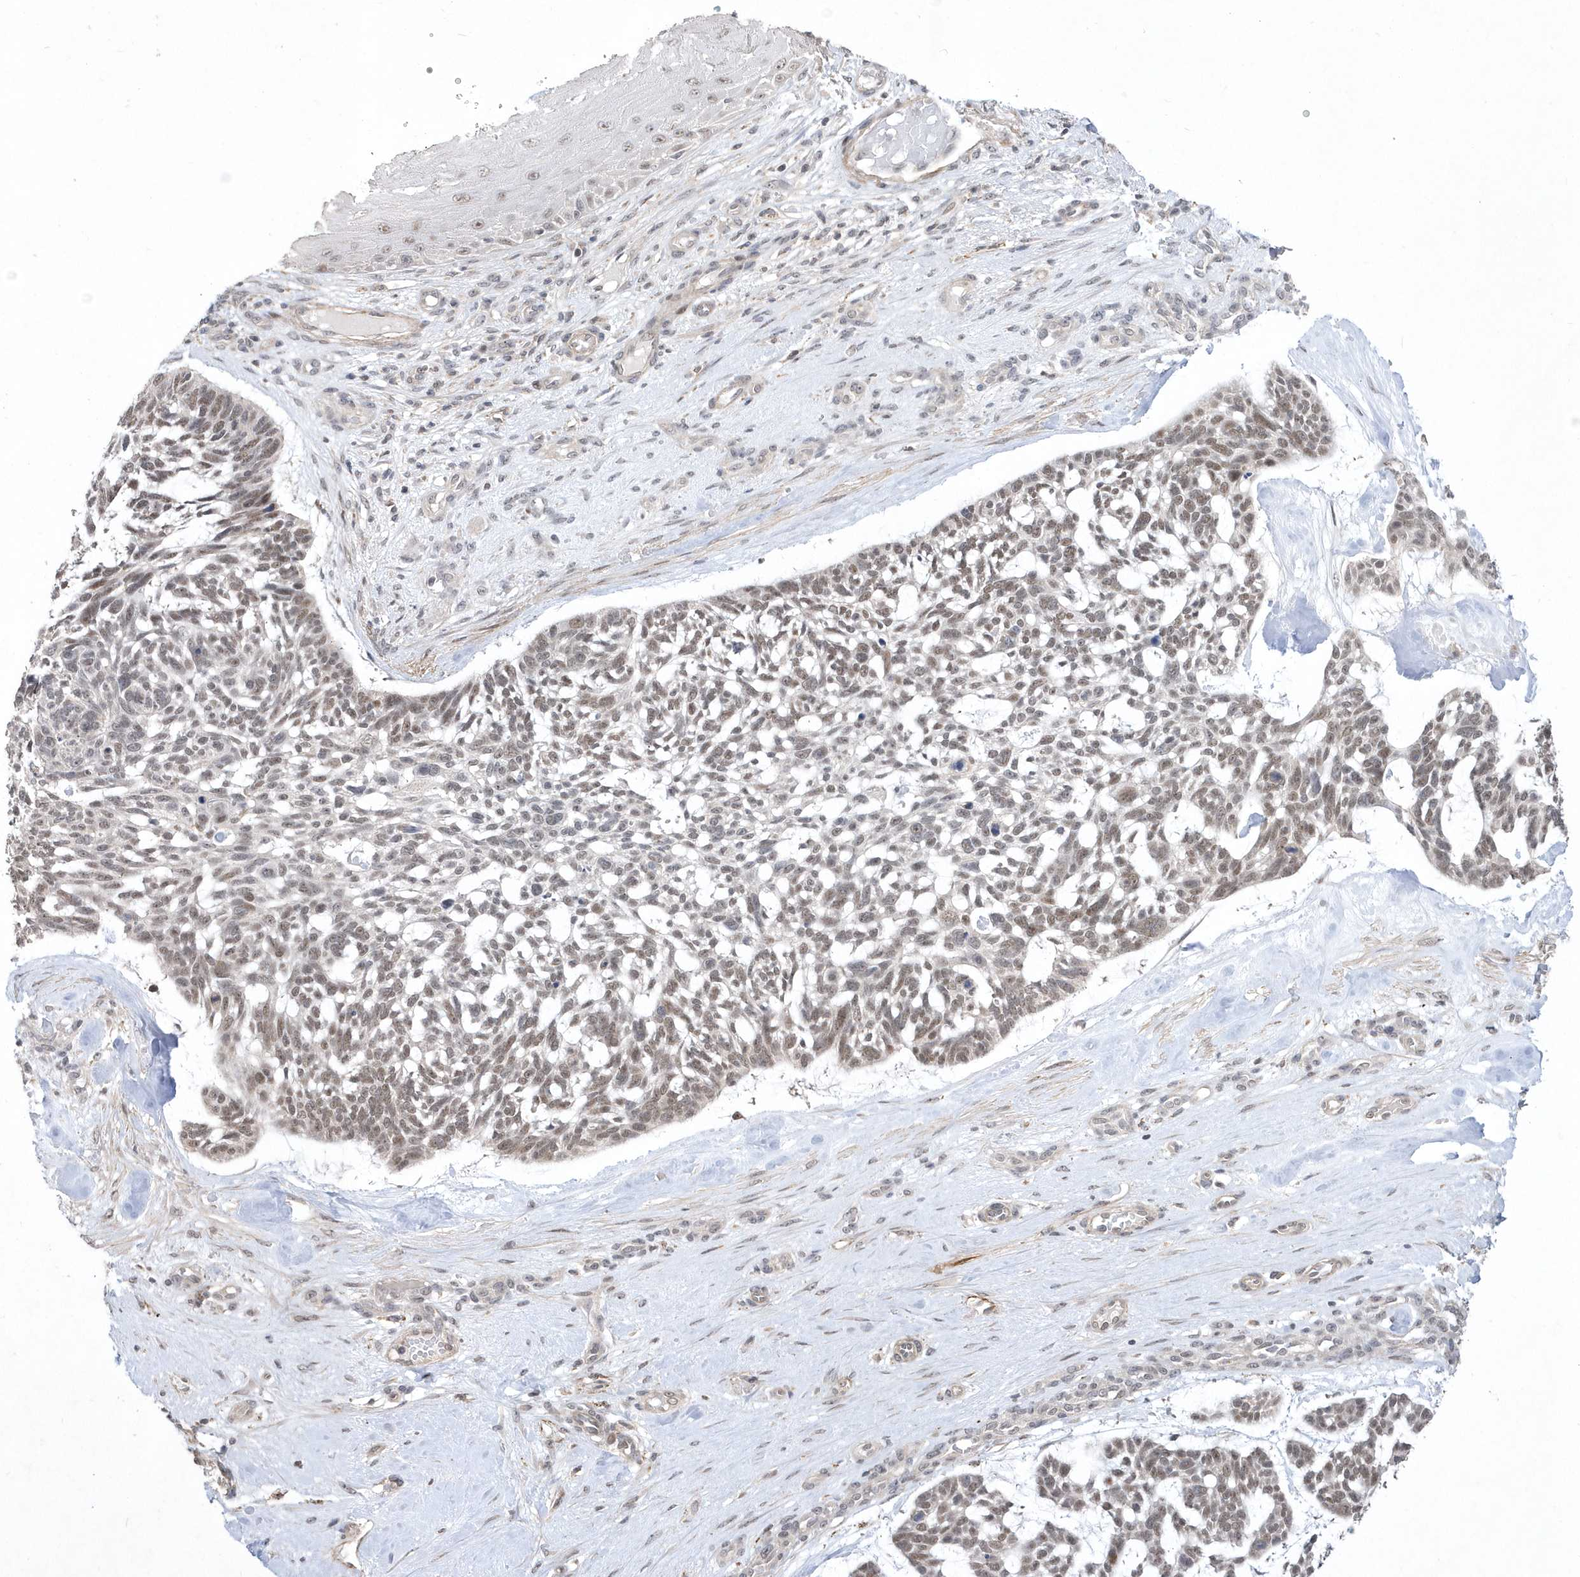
{"staining": {"intensity": "moderate", "quantity": ">75%", "location": "nuclear"}, "tissue": "skin cancer", "cell_type": "Tumor cells", "image_type": "cancer", "snomed": [{"axis": "morphology", "description": "Basal cell carcinoma"}, {"axis": "topography", "description": "Skin"}], "caption": "Tumor cells show medium levels of moderate nuclear positivity in about >75% of cells in human basal cell carcinoma (skin).", "gene": "BOD1L1", "patient": {"sex": "male", "age": 88}}